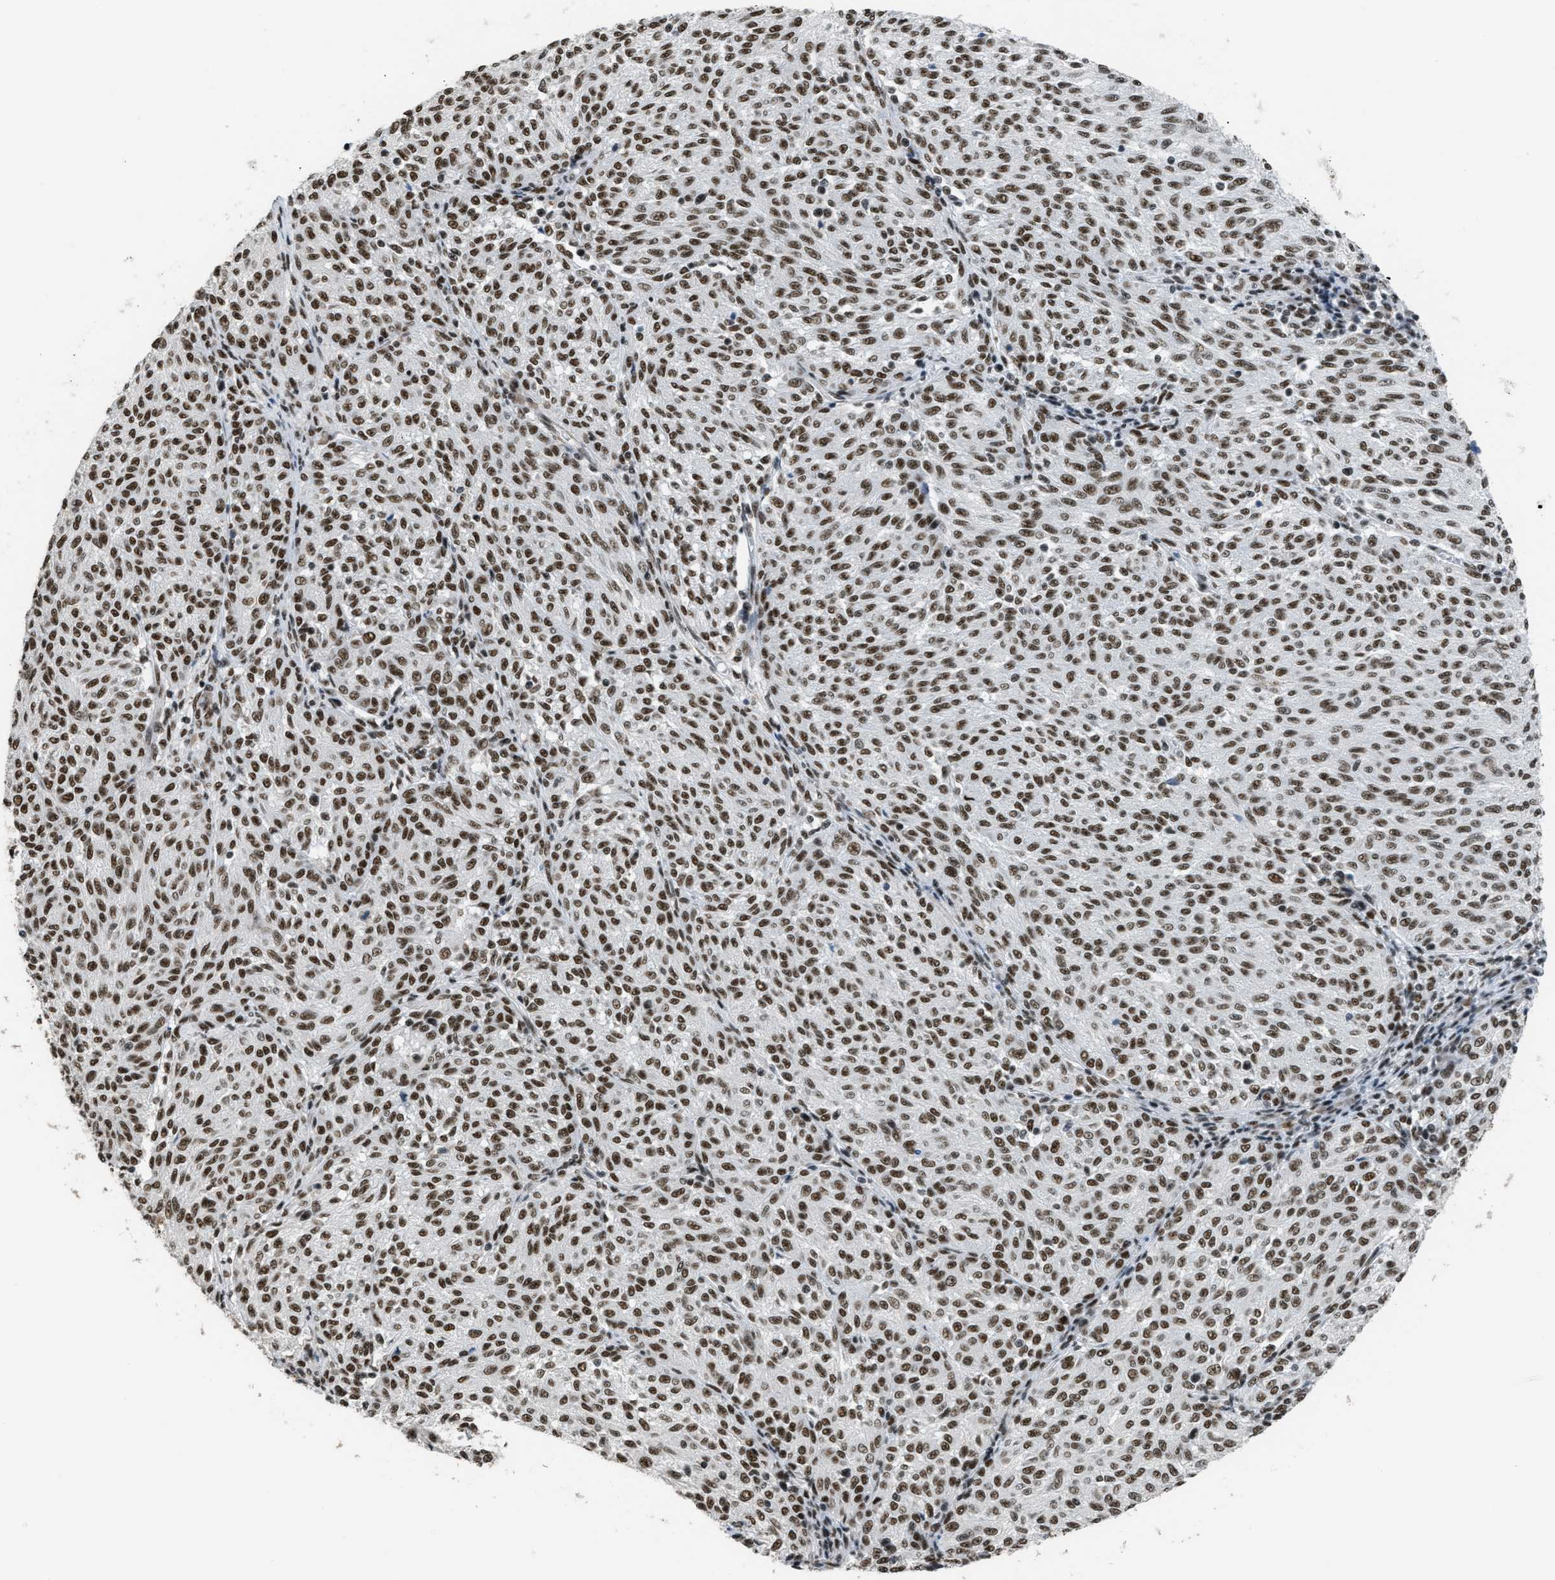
{"staining": {"intensity": "strong", "quantity": ">75%", "location": "nuclear"}, "tissue": "melanoma", "cell_type": "Tumor cells", "image_type": "cancer", "snomed": [{"axis": "morphology", "description": "Malignant melanoma, NOS"}, {"axis": "topography", "description": "Skin"}], "caption": "Brown immunohistochemical staining in human melanoma demonstrates strong nuclear expression in about >75% of tumor cells. Nuclei are stained in blue.", "gene": "SCAF4", "patient": {"sex": "female", "age": 72}}